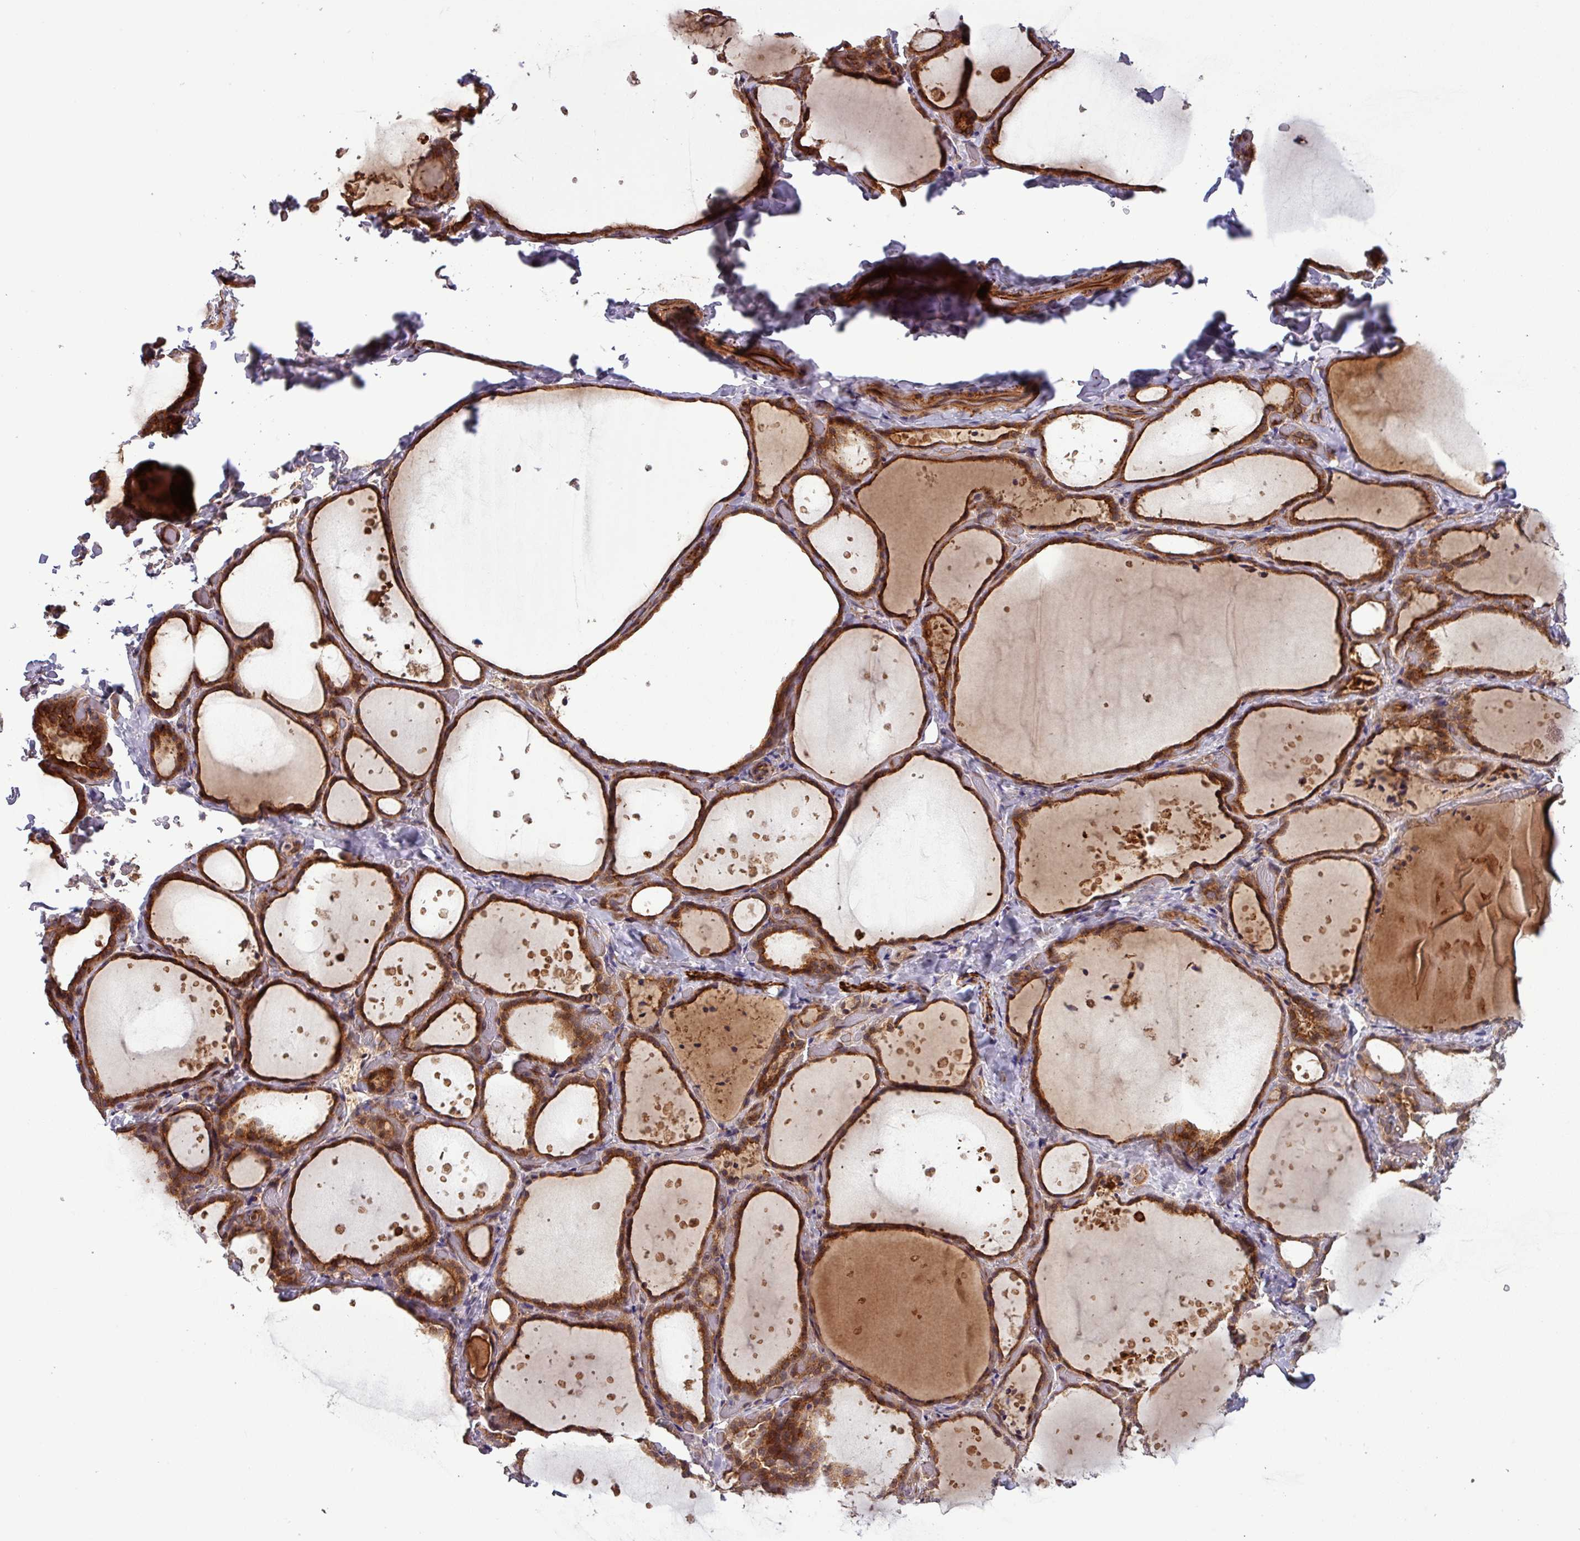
{"staining": {"intensity": "strong", "quantity": ">75%", "location": "cytoplasmic/membranous,nuclear"}, "tissue": "thyroid gland", "cell_type": "Glandular cells", "image_type": "normal", "snomed": [{"axis": "morphology", "description": "Normal tissue, NOS"}, {"axis": "topography", "description": "Thyroid gland"}], "caption": "High-power microscopy captured an immunohistochemistry (IHC) image of normal thyroid gland, revealing strong cytoplasmic/membranous,nuclear positivity in approximately >75% of glandular cells.", "gene": "PUS1", "patient": {"sex": "female", "age": 44}}